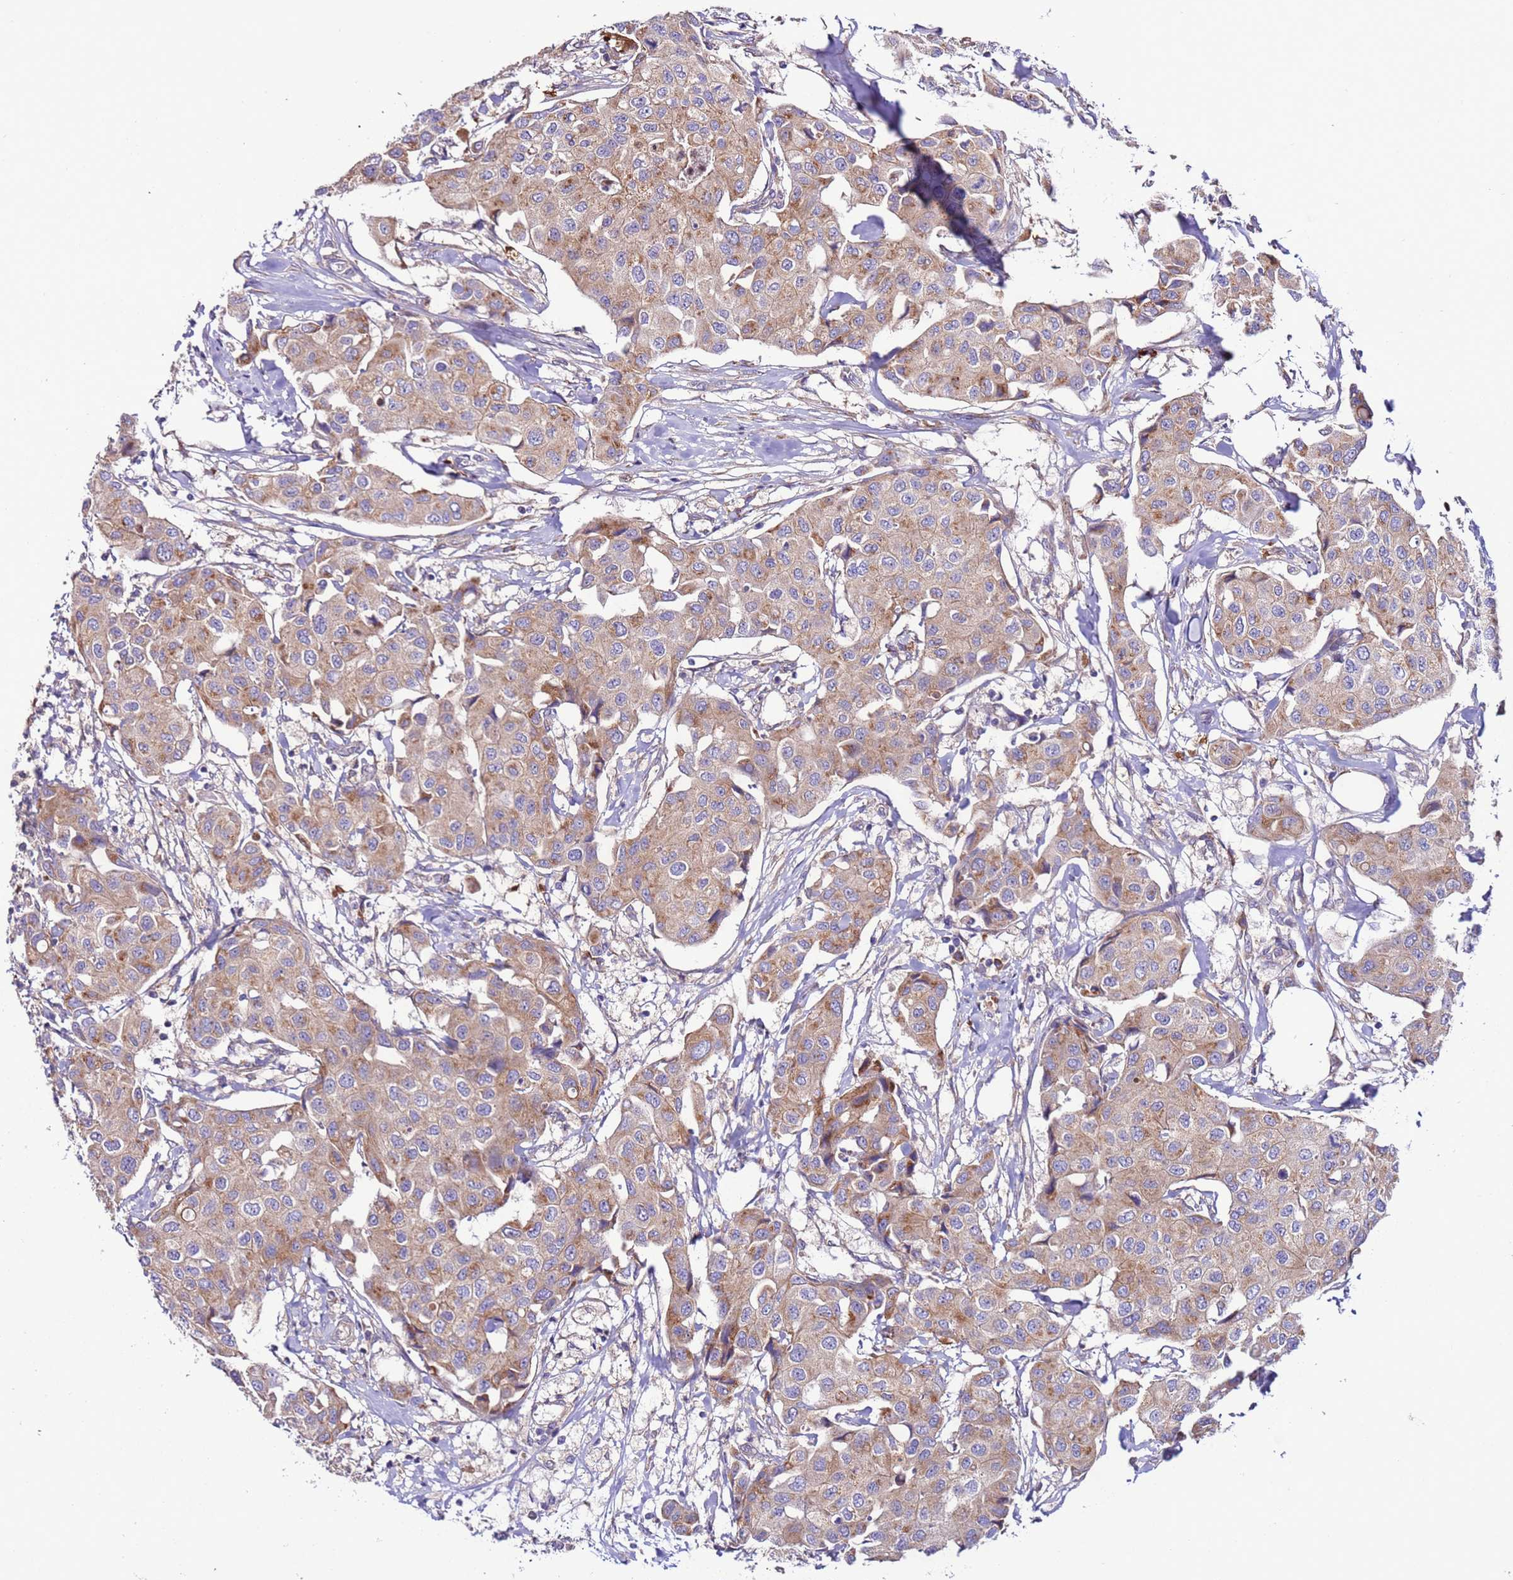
{"staining": {"intensity": "weak", "quantity": "25%-75%", "location": "cytoplasmic/membranous"}, "tissue": "breast cancer", "cell_type": "Tumor cells", "image_type": "cancer", "snomed": [{"axis": "morphology", "description": "Duct carcinoma"}, {"axis": "topography", "description": "Breast"}, {"axis": "topography", "description": "Lymph node"}], "caption": "Breast intraductal carcinoma stained with immunohistochemistry exhibits weak cytoplasmic/membranous expression in about 25%-75% of tumor cells. (Stains: DAB (3,3'-diaminobenzidine) in brown, nuclei in blue, Microscopy: brightfield microscopy at high magnification).", "gene": "SPCS1", "patient": {"sex": "female", "age": 80}}